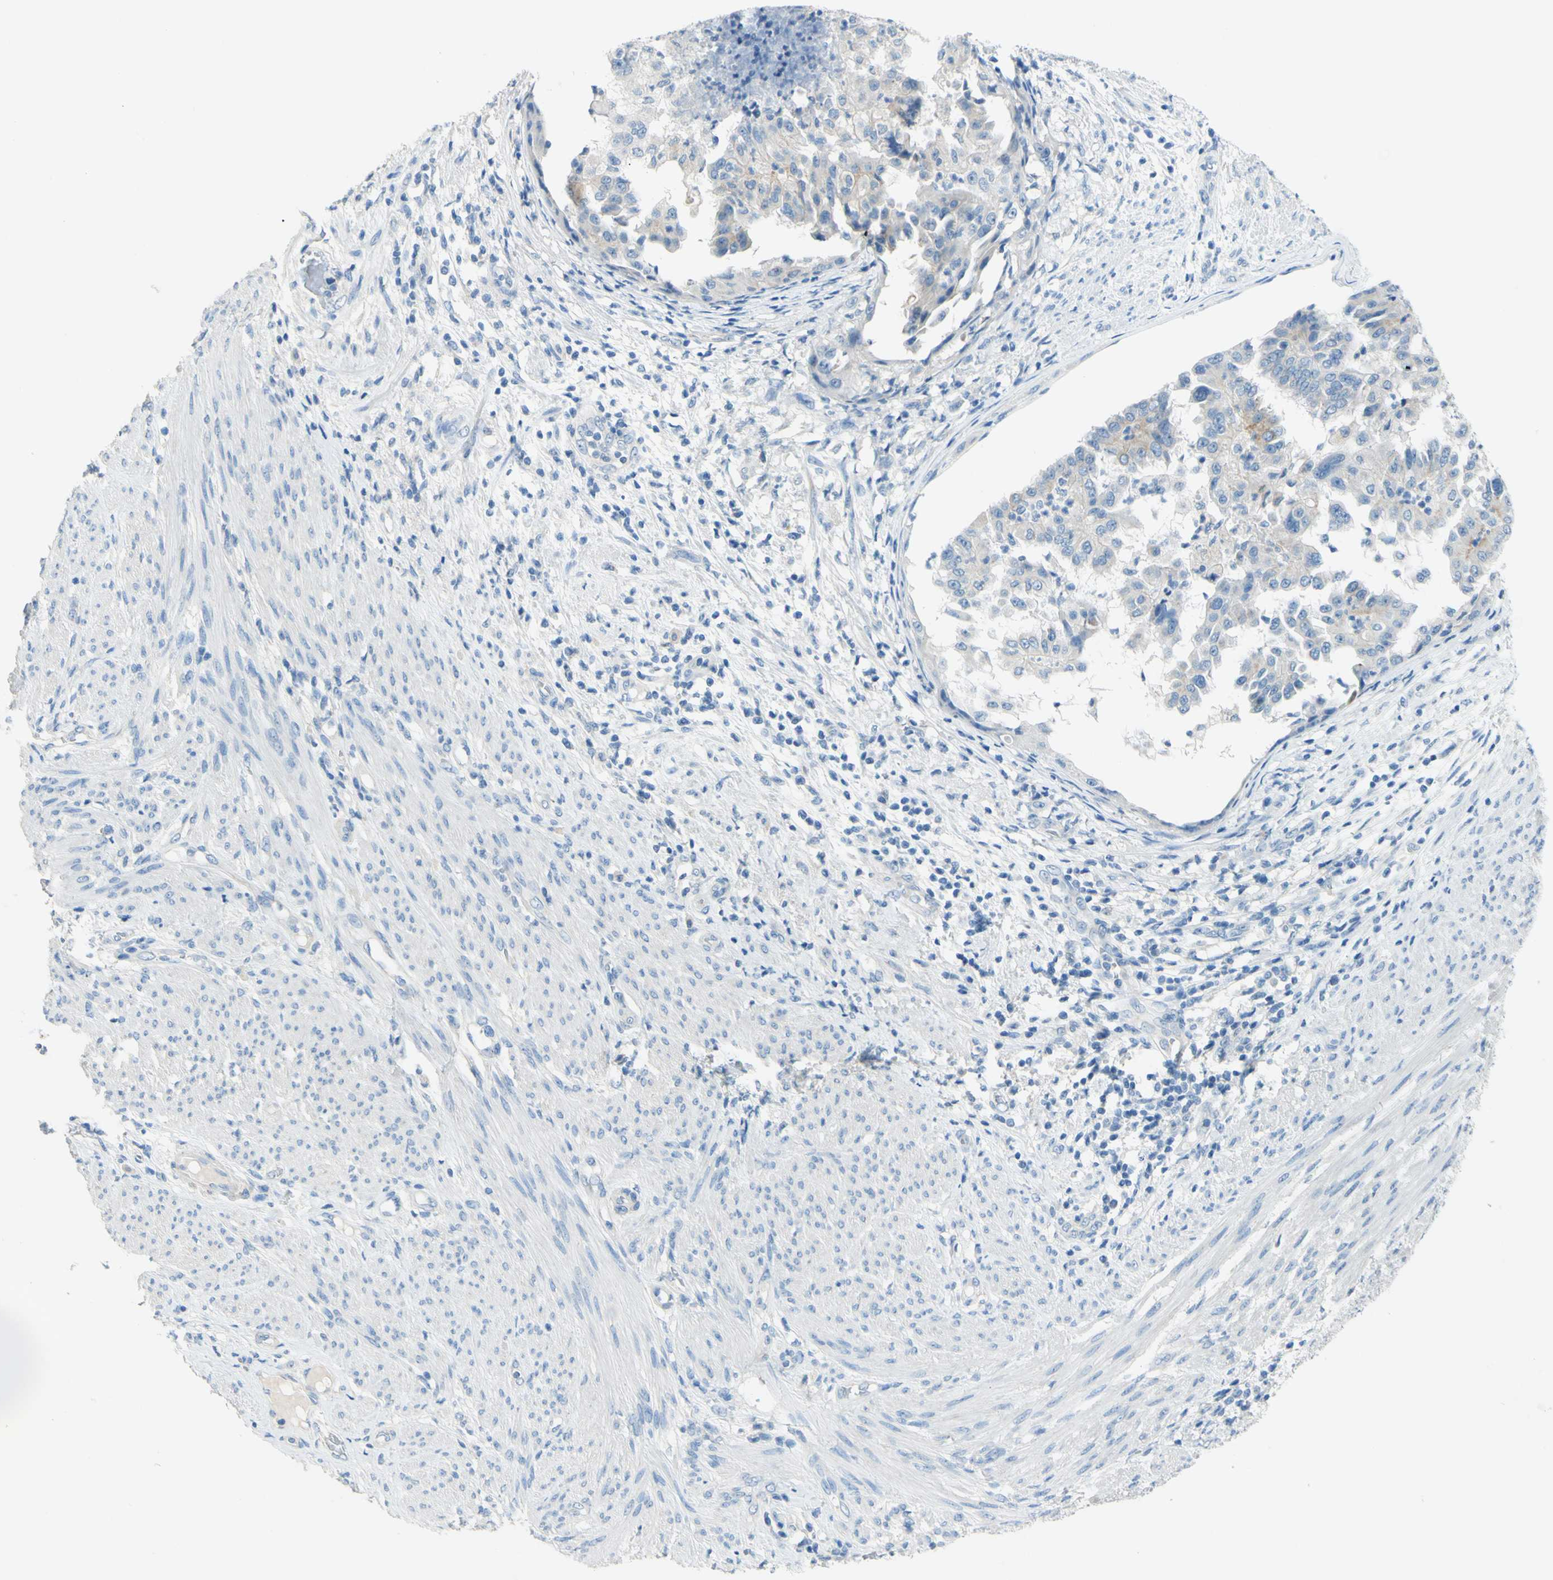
{"staining": {"intensity": "weak", "quantity": "<25%", "location": "cytoplasmic/membranous"}, "tissue": "endometrial cancer", "cell_type": "Tumor cells", "image_type": "cancer", "snomed": [{"axis": "morphology", "description": "Adenocarcinoma, NOS"}, {"axis": "topography", "description": "Endometrium"}], "caption": "An image of endometrial adenocarcinoma stained for a protein reveals no brown staining in tumor cells.", "gene": "CDH10", "patient": {"sex": "female", "age": 85}}